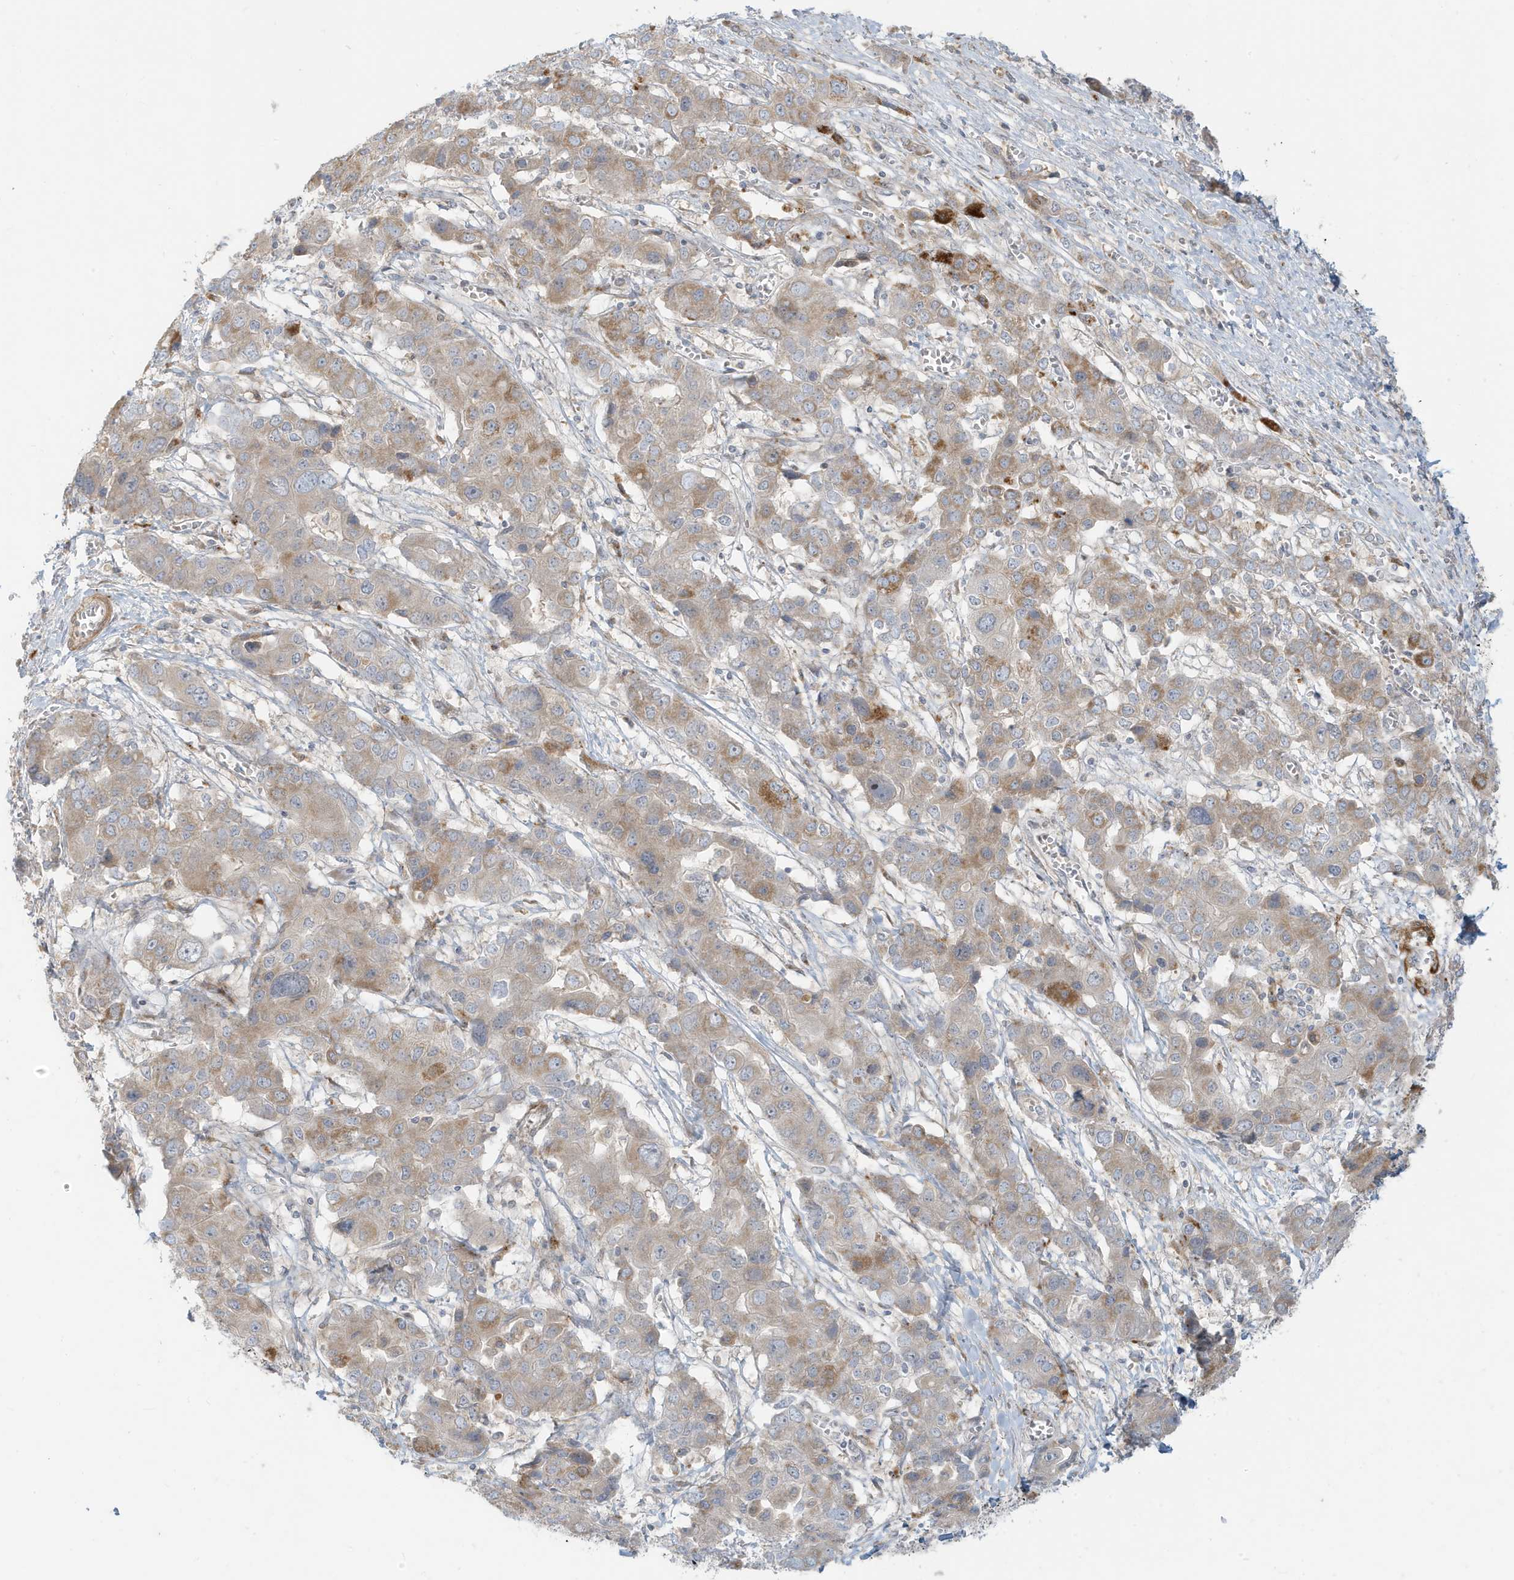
{"staining": {"intensity": "moderate", "quantity": "25%-75%", "location": "cytoplasmic/membranous"}, "tissue": "liver cancer", "cell_type": "Tumor cells", "image_type": "cancer", "snomed": [{"axis": "morphology", "description": "Cholangiocarcinoma"}, {"axis": "topography", "description": "Liver"}], "caption": "Liver cancer (cholangiocarcinoma) stained for a protein (brown) exhibits moderate cytoplasmic/membranous positive expression in about 25%-75% of tumor cells.", "gene": "MCOLN1", "patient": {"sex": "male", "age": 67}}